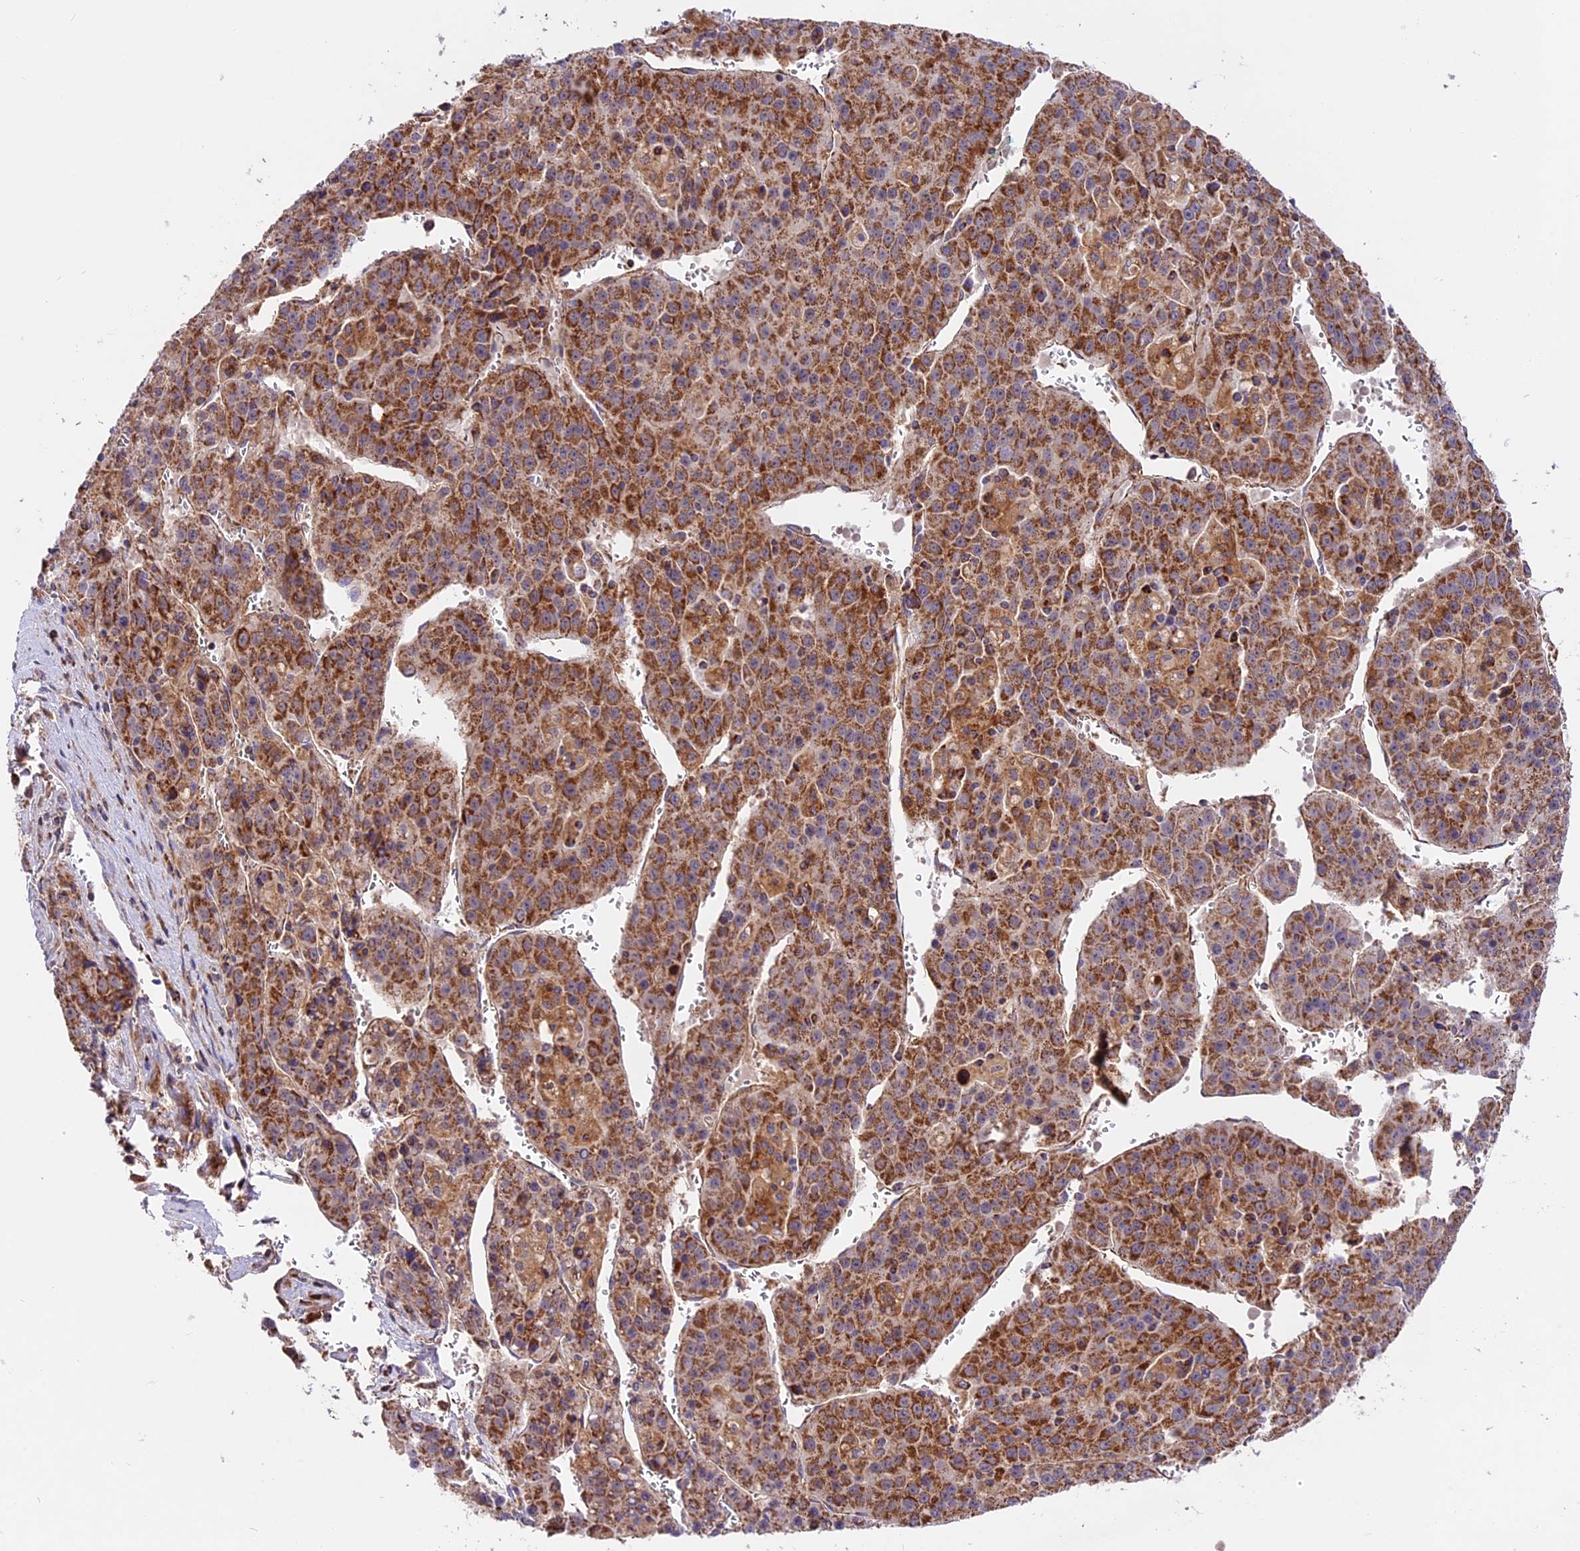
{"staining": {"intensity": "strong", "quantity": ">75%", "location": "cytoplasmic/membranous"}, "tissue": "liver cancer", "cell_type": "Tumor cells", "image_type": "cancer", "snomed": [{"axis": "morphology", "description": "Carcinoma, Hepatocellular, NOS"}, {"axis": "topography", "description": "Liver"}], "caption": "Immunohistochemical staining of hepatocellular carcinoma (liver) displays high levels of strong cytoplasmic/membranous expression in about >75% of tumor cells.", "gene": "NDUFA8", "patient": {"sex": "female", "age": 53}}